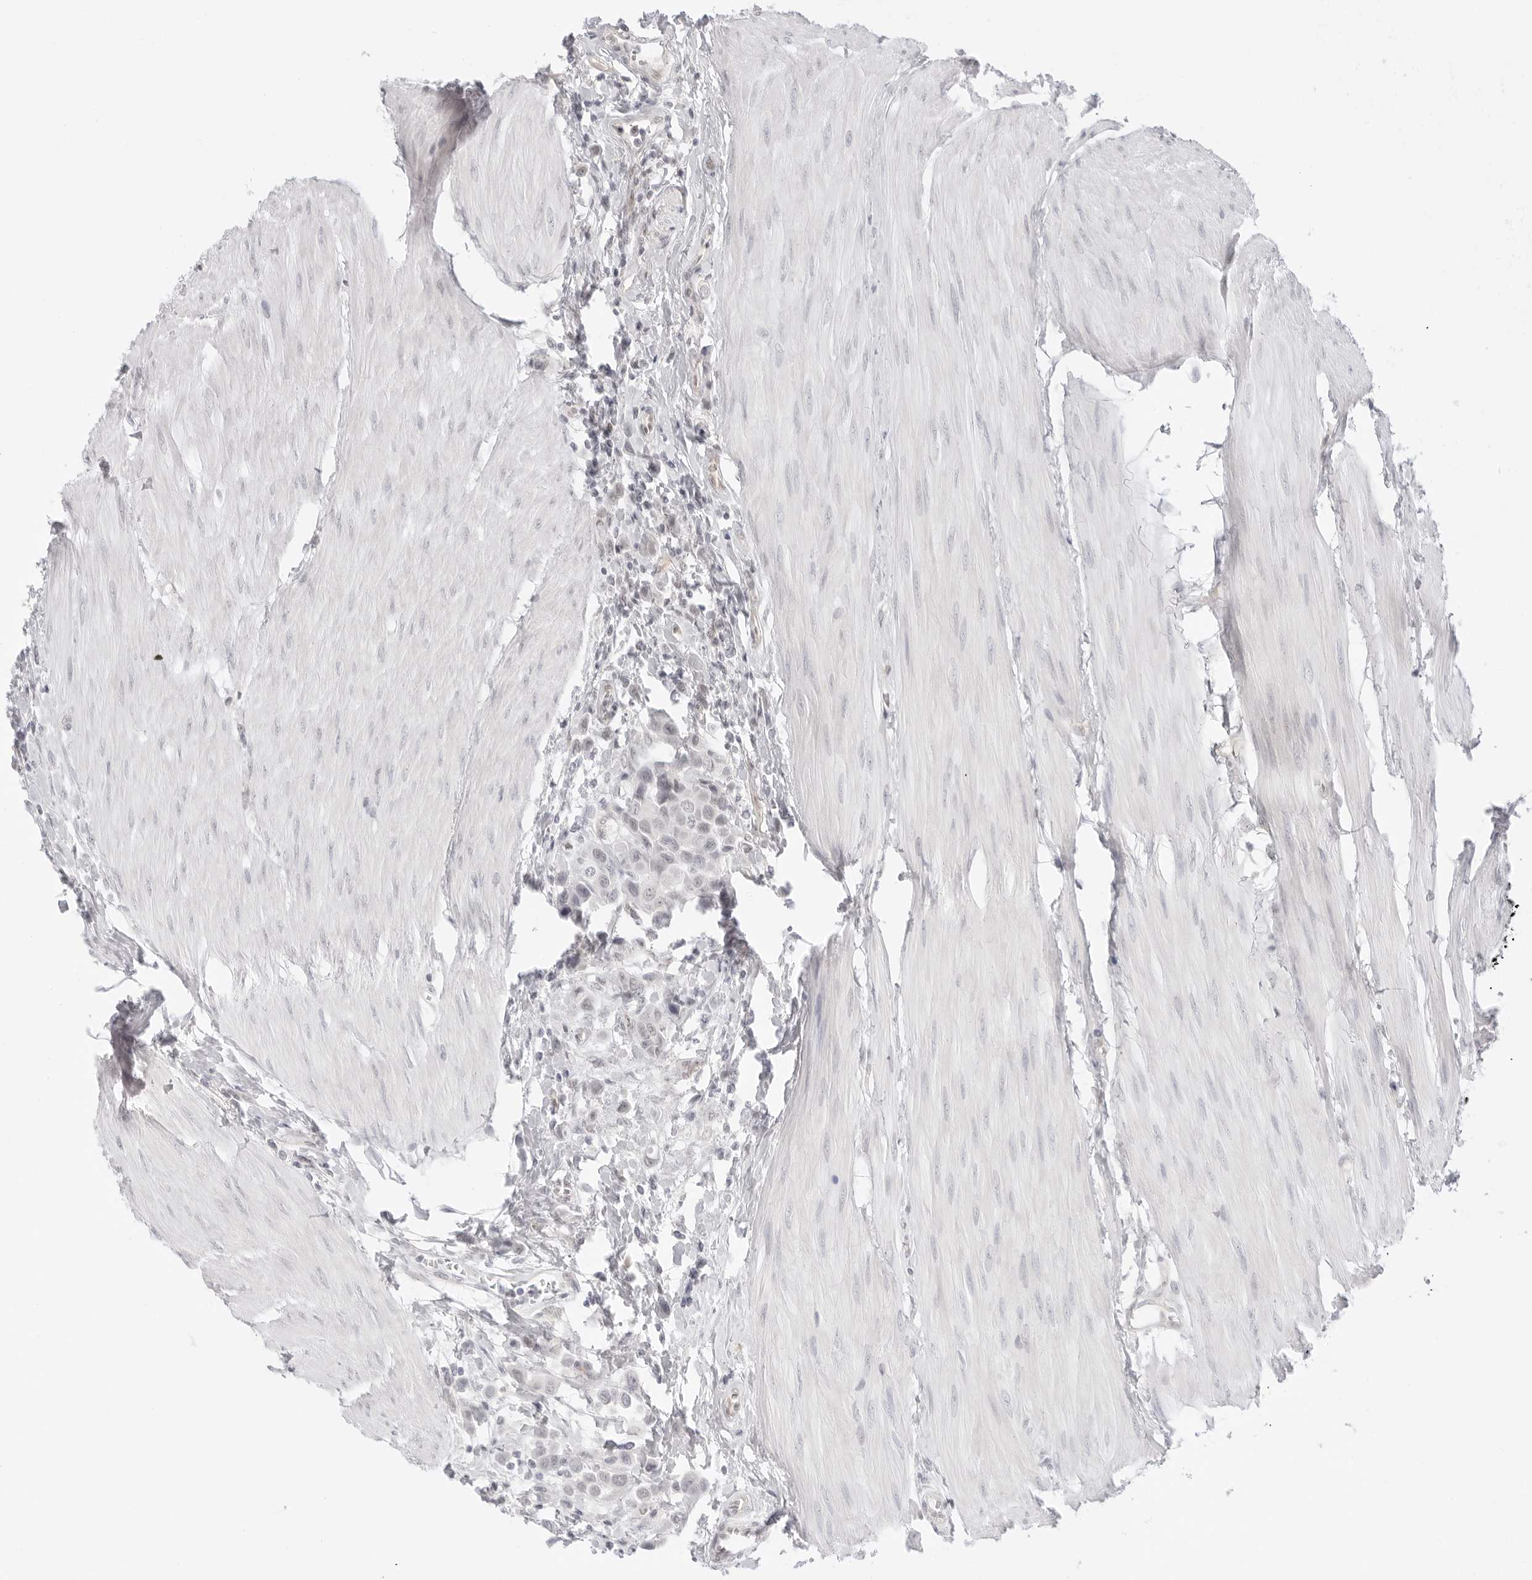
{"staining": {"intensity": "negative", "quantity": "none", "location": "none"}, "tissue": "urothelial cancer", "cell_type": "Tumor cells", "image_type": "cancer", "snomed": [{"axis": "morphology", "description": "Urothelial carcinoma, High grade"}, {"axis": "topography", "description": "Urinary bladder"}], "caption": "Tumor cells show no significant staining in urothelial cancer.", "gene": "MED18", "patient": {"sex": "male", "age": 50}}